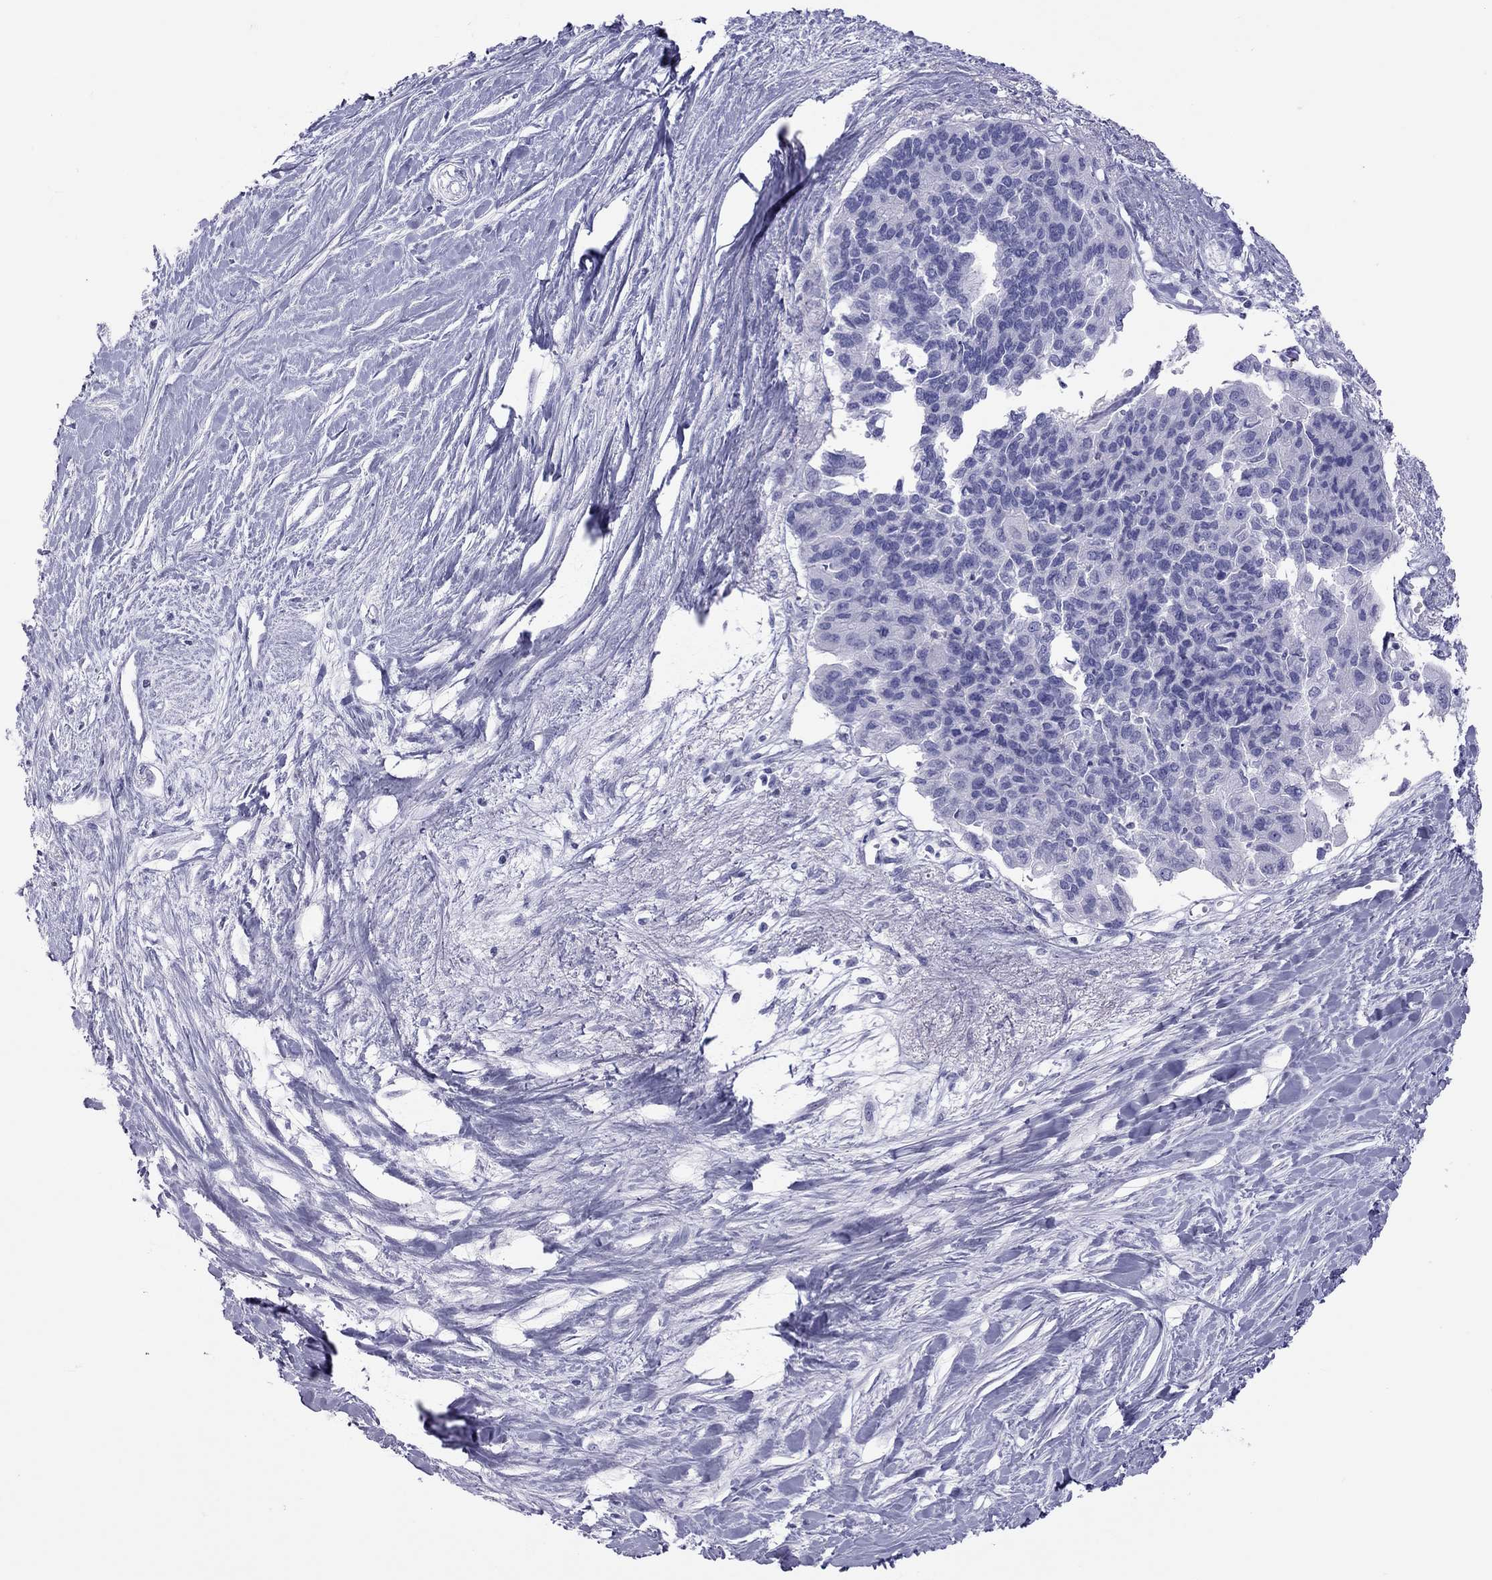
{"staining": {"intensity": "negative", "quantity": "none", "location": "none"}, "tissue": "pancreatic cancer", "cell_type": "Tumor cells", "image_type": "cancer", "snomed": [{"axis": "morphology", "description": "Adenocarcinoma, NOS"}, {"axis": "topography", "description": "Pancreas"}], "caption": "The IHC photomicrograph has no significant staining in tumor cells of adenocarcinoma (pancreatic) tissue. (Stains: DAB IHC with hematoxylin counter stain, Microscopy: brightfield microscopy at high magnification).", "gene": "STAG3", "patient": {"sex": "female", "age": 50}}